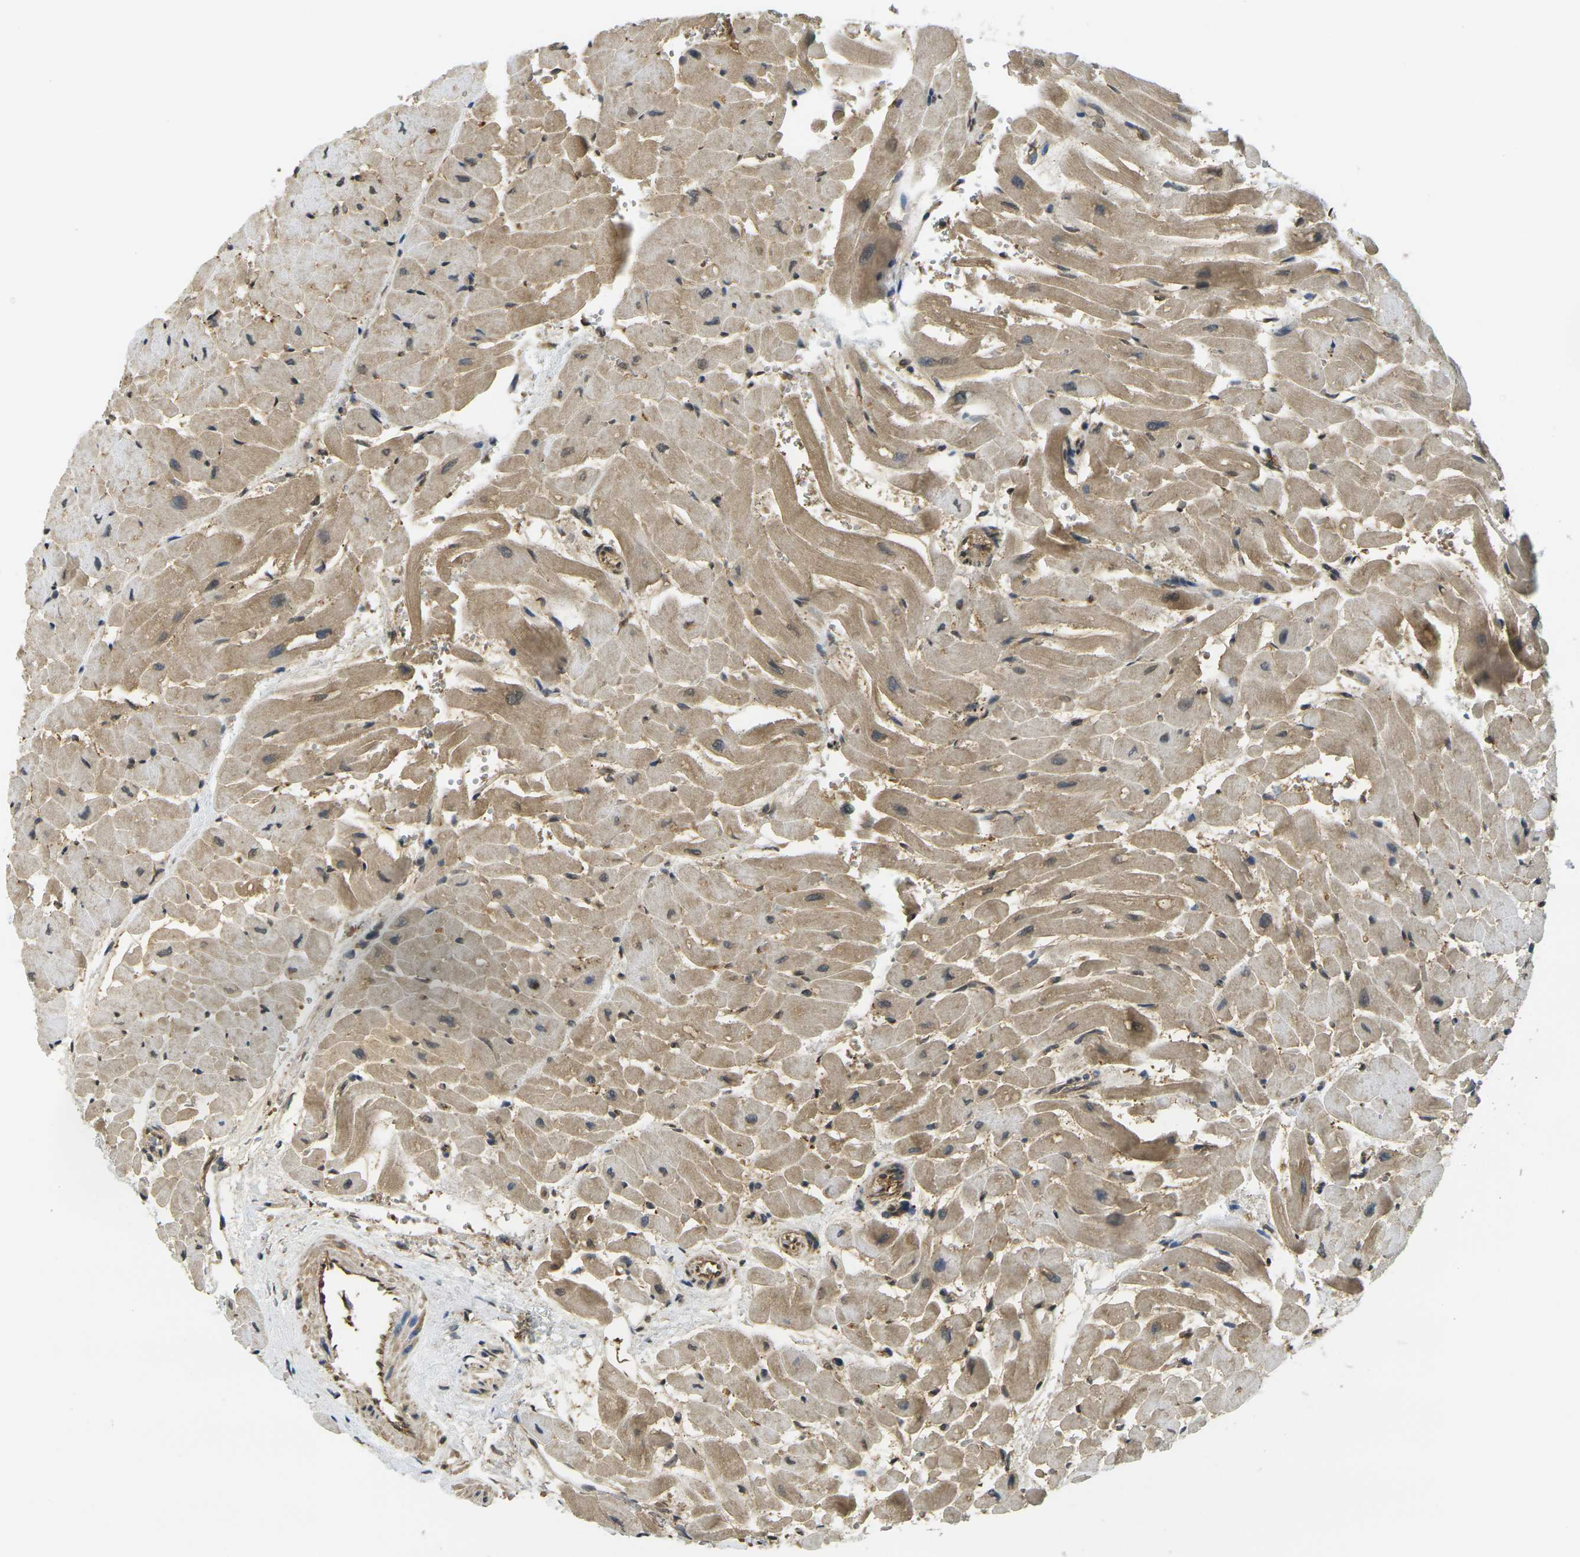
{"staining": {"intensity": "weak", "quantity": ">75%", "location": "cytoplasmic/membranous"}, "tissue": "heart muscle", "cell_type": "Cardiomyocytes", "image_type": "normal", "snomed": [{"axis": "morphology", "description": "Normal tissue, NOS"}, {"axis": "topography", "description": "Heart"}], "caption": "A low amount of weak cytoplasmic/membranous expression is present in approximately >75% of cardiomyocytes in benign heart muscle.", "gene": "CAST", "patient": {"sex": "male", "age": 45}}